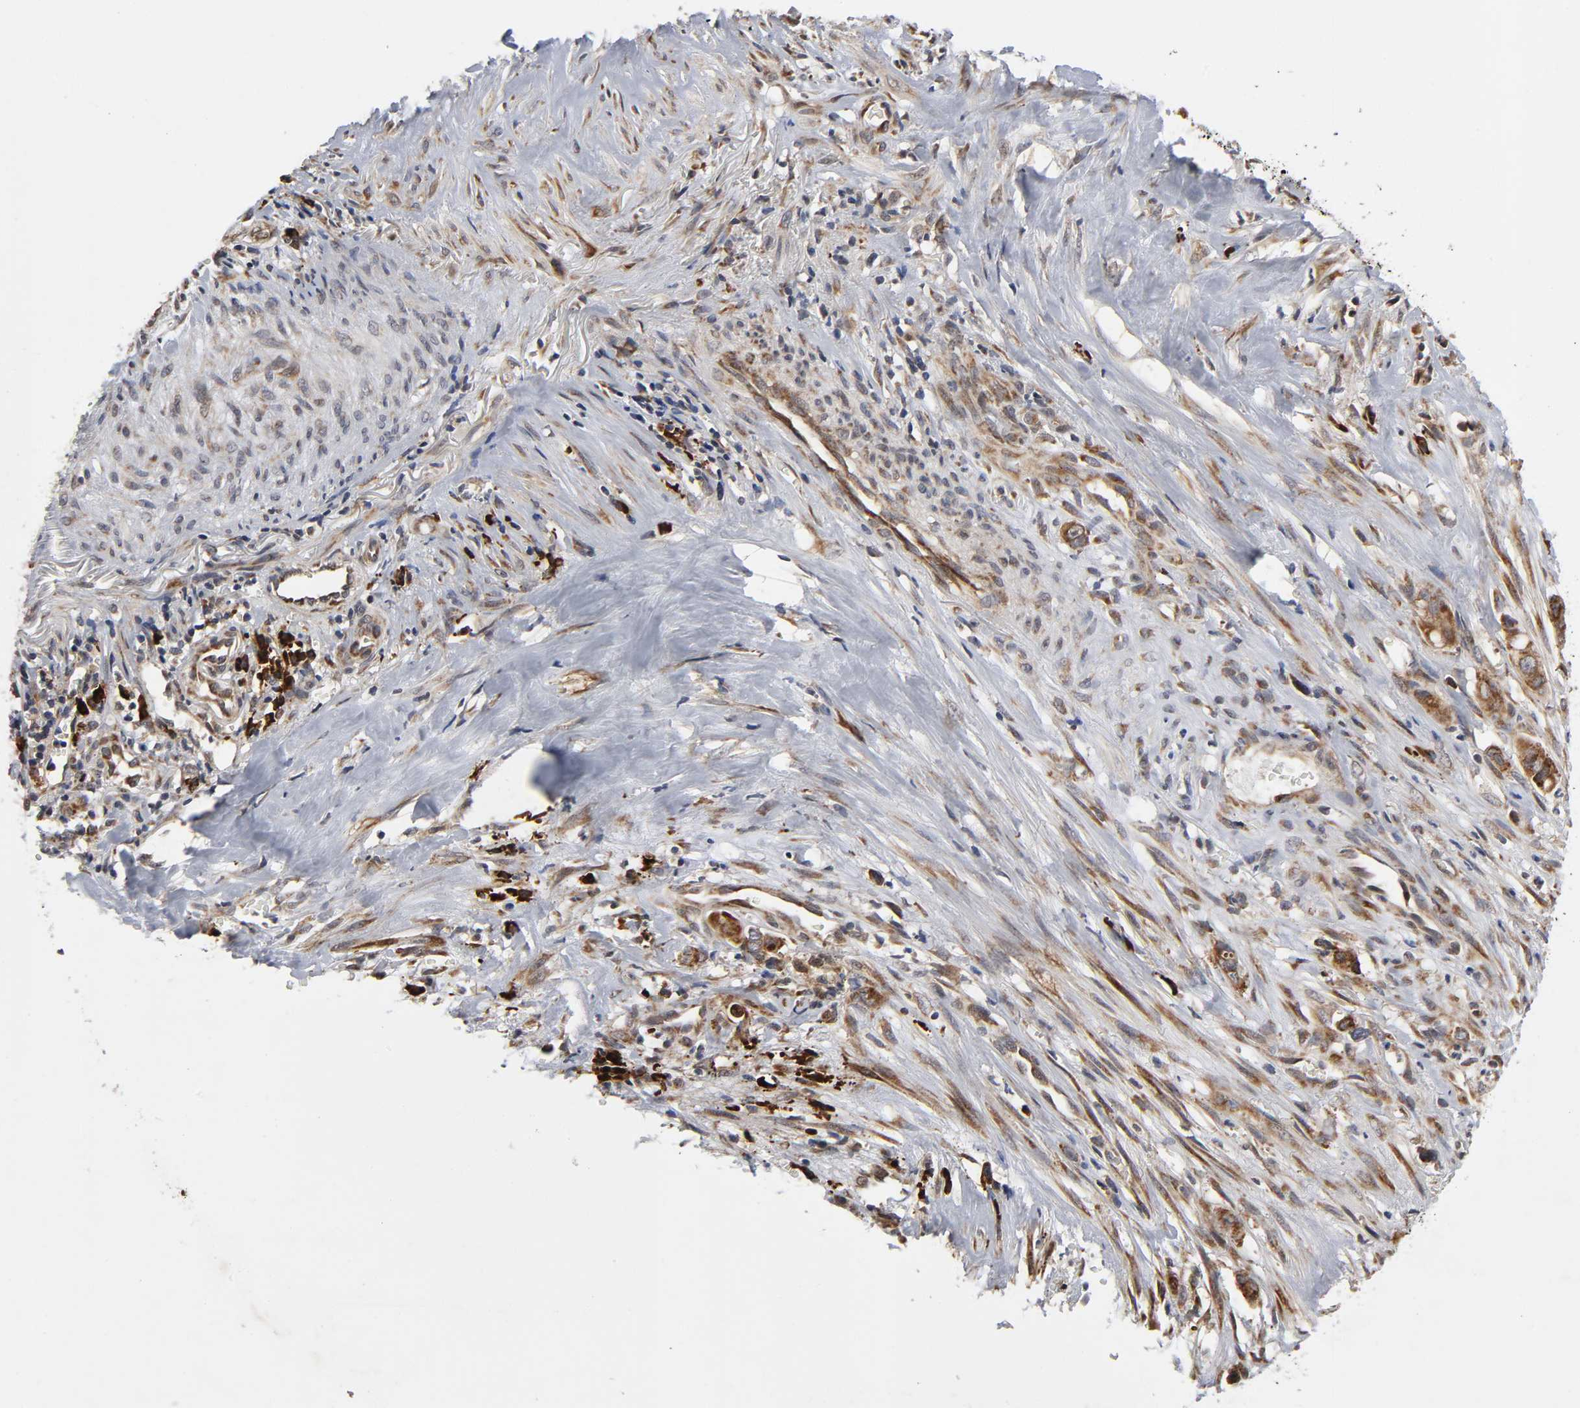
{"staining": {"intensity": "strong", "quantity": ">75%", "location": "cytoplasmic/membranous"}, "tissue": "liver cancer", "cell_type": "Tumor cells", "image_type": "cancer", "snomed": [{"axis": "morphology", "description": "Cholangiocarcinoma"}, {"axis": "topography", "description": "Liver"}], "caption": "Tumor cells display high levels of strong cytoplasmic/membranous staining in about >75% of cells in liver cancer. (IHC, brightfield microscopy, high magnification).", "gene": "SLC30A9", "patient": {"sex": "female", "age": 70}}